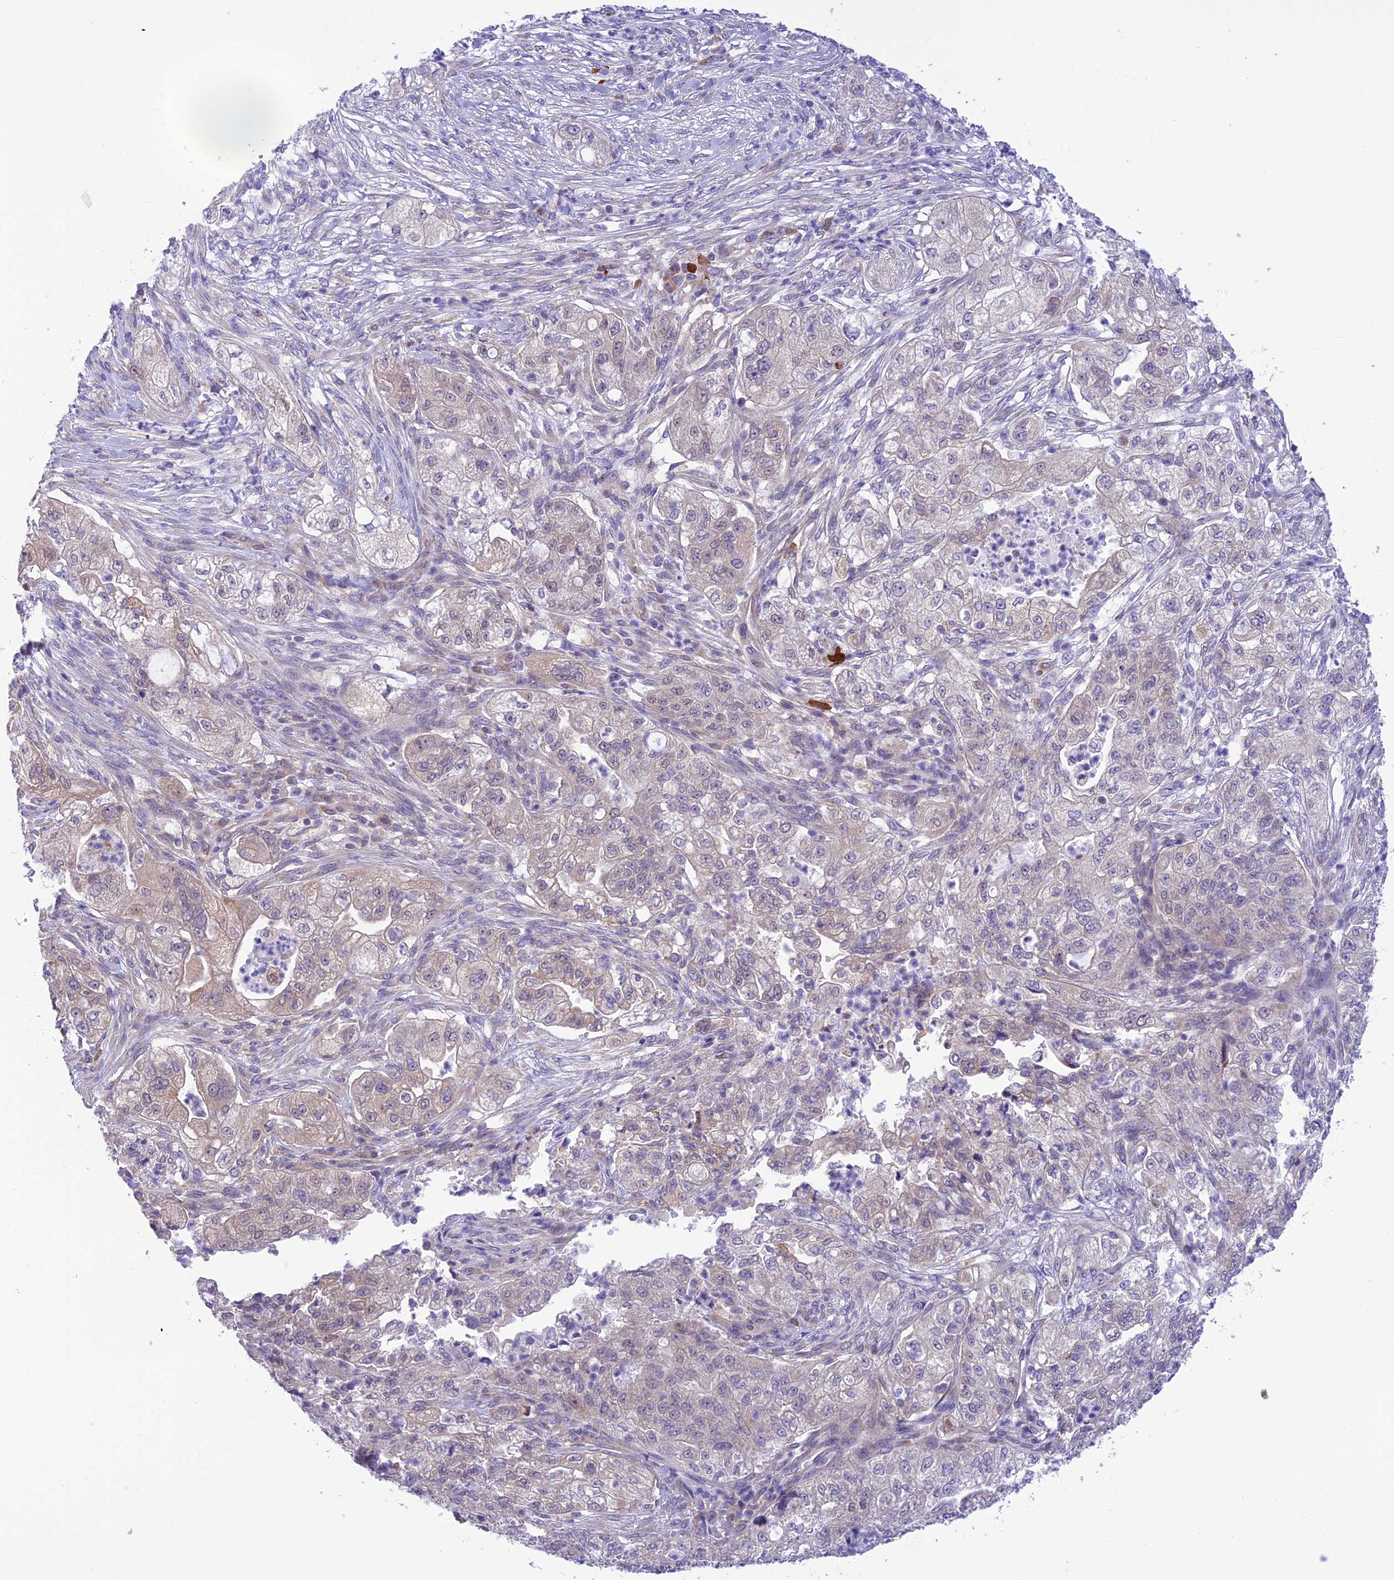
{"staining": {"intensity": "negative", "quantity": "none", "location": "none"}, "tissue": "pancreatic cancer", "cell_type": "Tumor cells", "image_type": "cancer", "snomed": [{"axis": "morphology", "description": "Adenocarcinoma, NOS"}, {"axis": "topography", "description": "Pancreas"}], "caption": "High magnification brightfield microscopy of pancreatic cancer stained with DAB (brown) and counterstained with hematoxylin (blue): tumor cells show no significant staining.", "gene": "RNF126", "patient": {"sex": "female", "age": 78}}